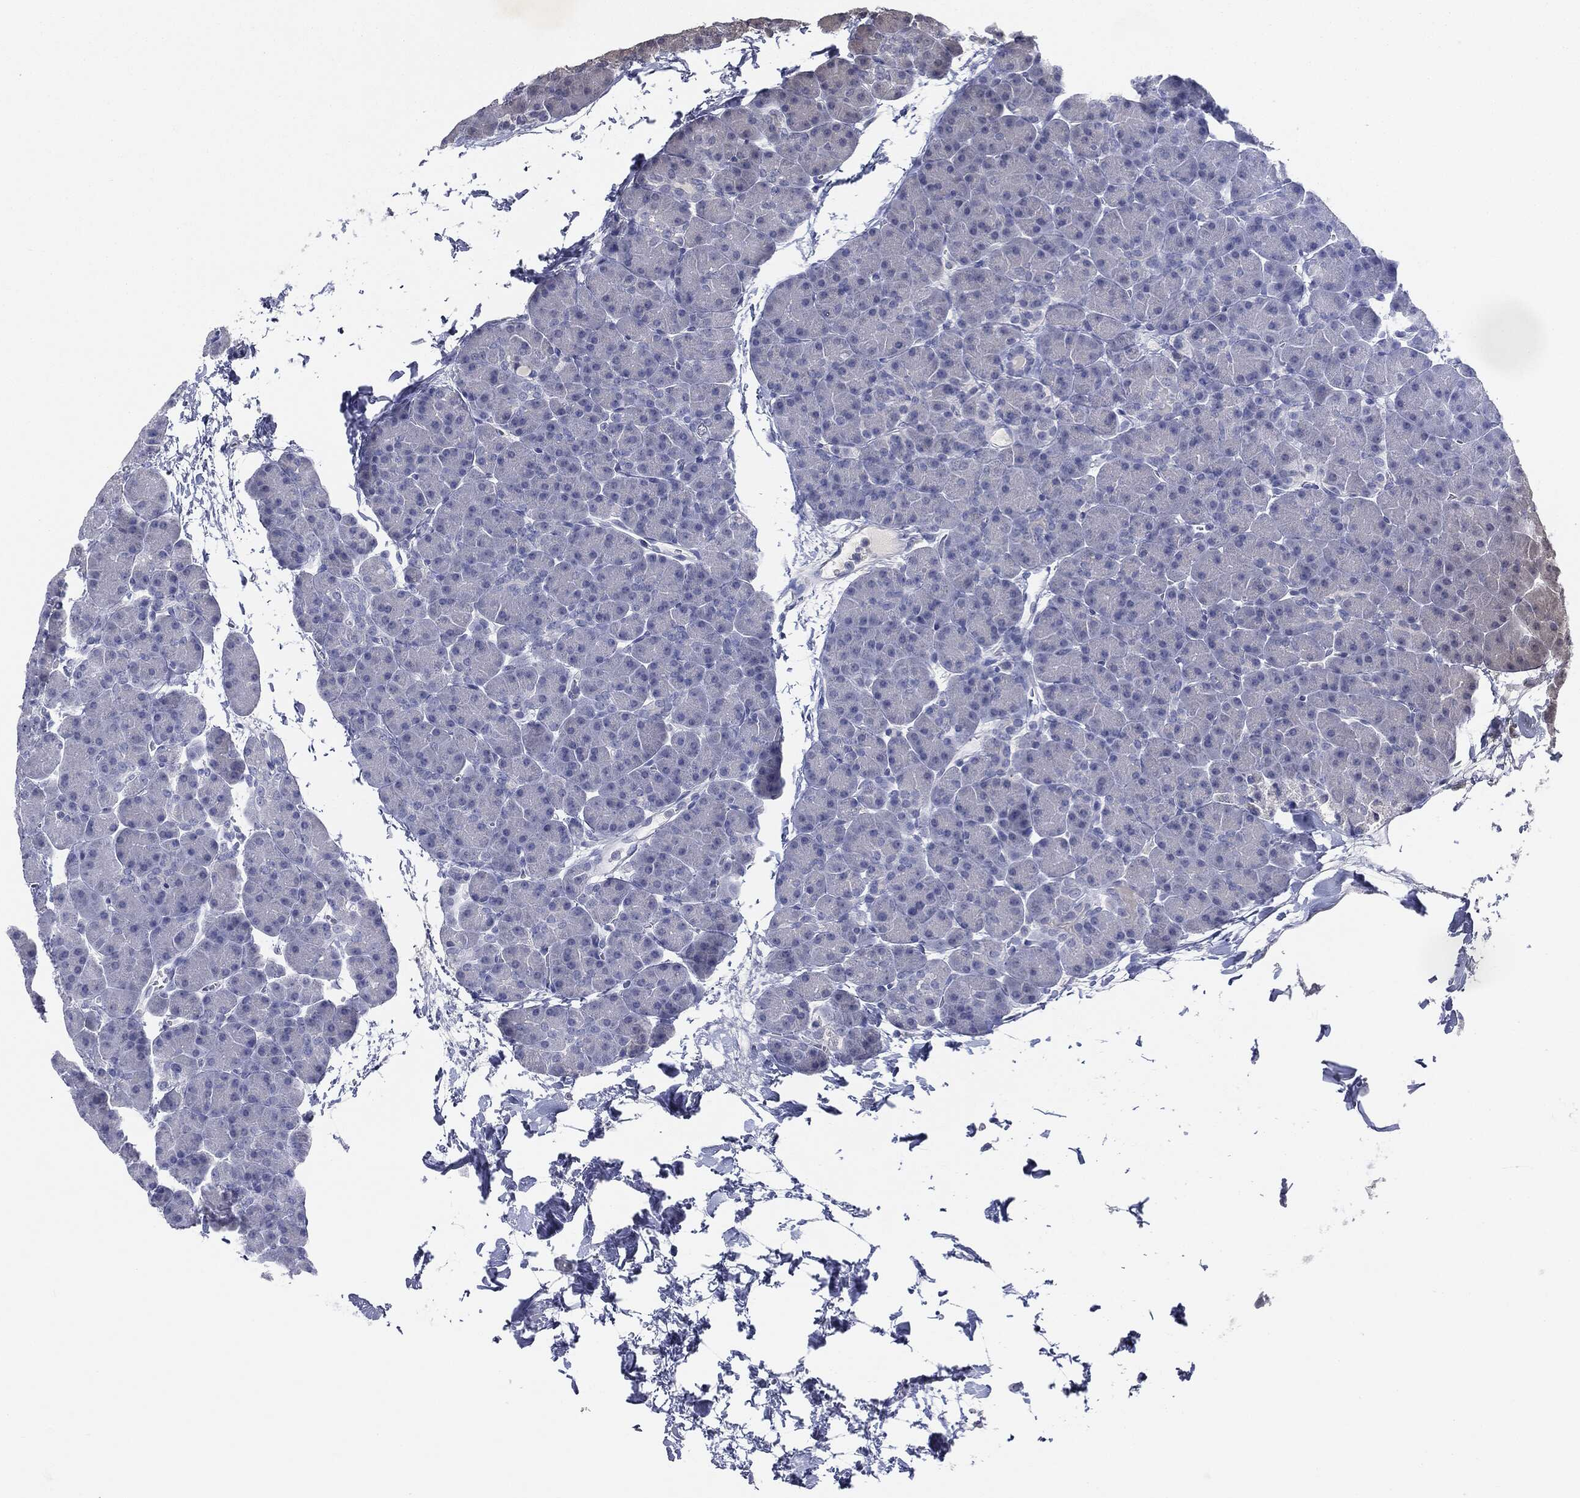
{"staining": {"intensity": "negative", "quantity": "none", "location": "none"}, "tissue": "pancreas", "cell_type": "Exocrine glandular cells", "image_type": "normal", "snomed": [{"axis": "morphology", "description": "Normal tissue, NOS"}, {"axis": "topography", "description": "Pancreas"}], "caption": "IHC photomicrograph of normal pancreas stained for a protein (brown), which shows no expression in exocrine glandular cells. (Stains: DAB immunohistochemistry with hematoxylin counter stain, Microscopy: brightfield microscopy at high magnification).", "gene": "CGB1", "patient": {"sex": "female", "age": 44}}